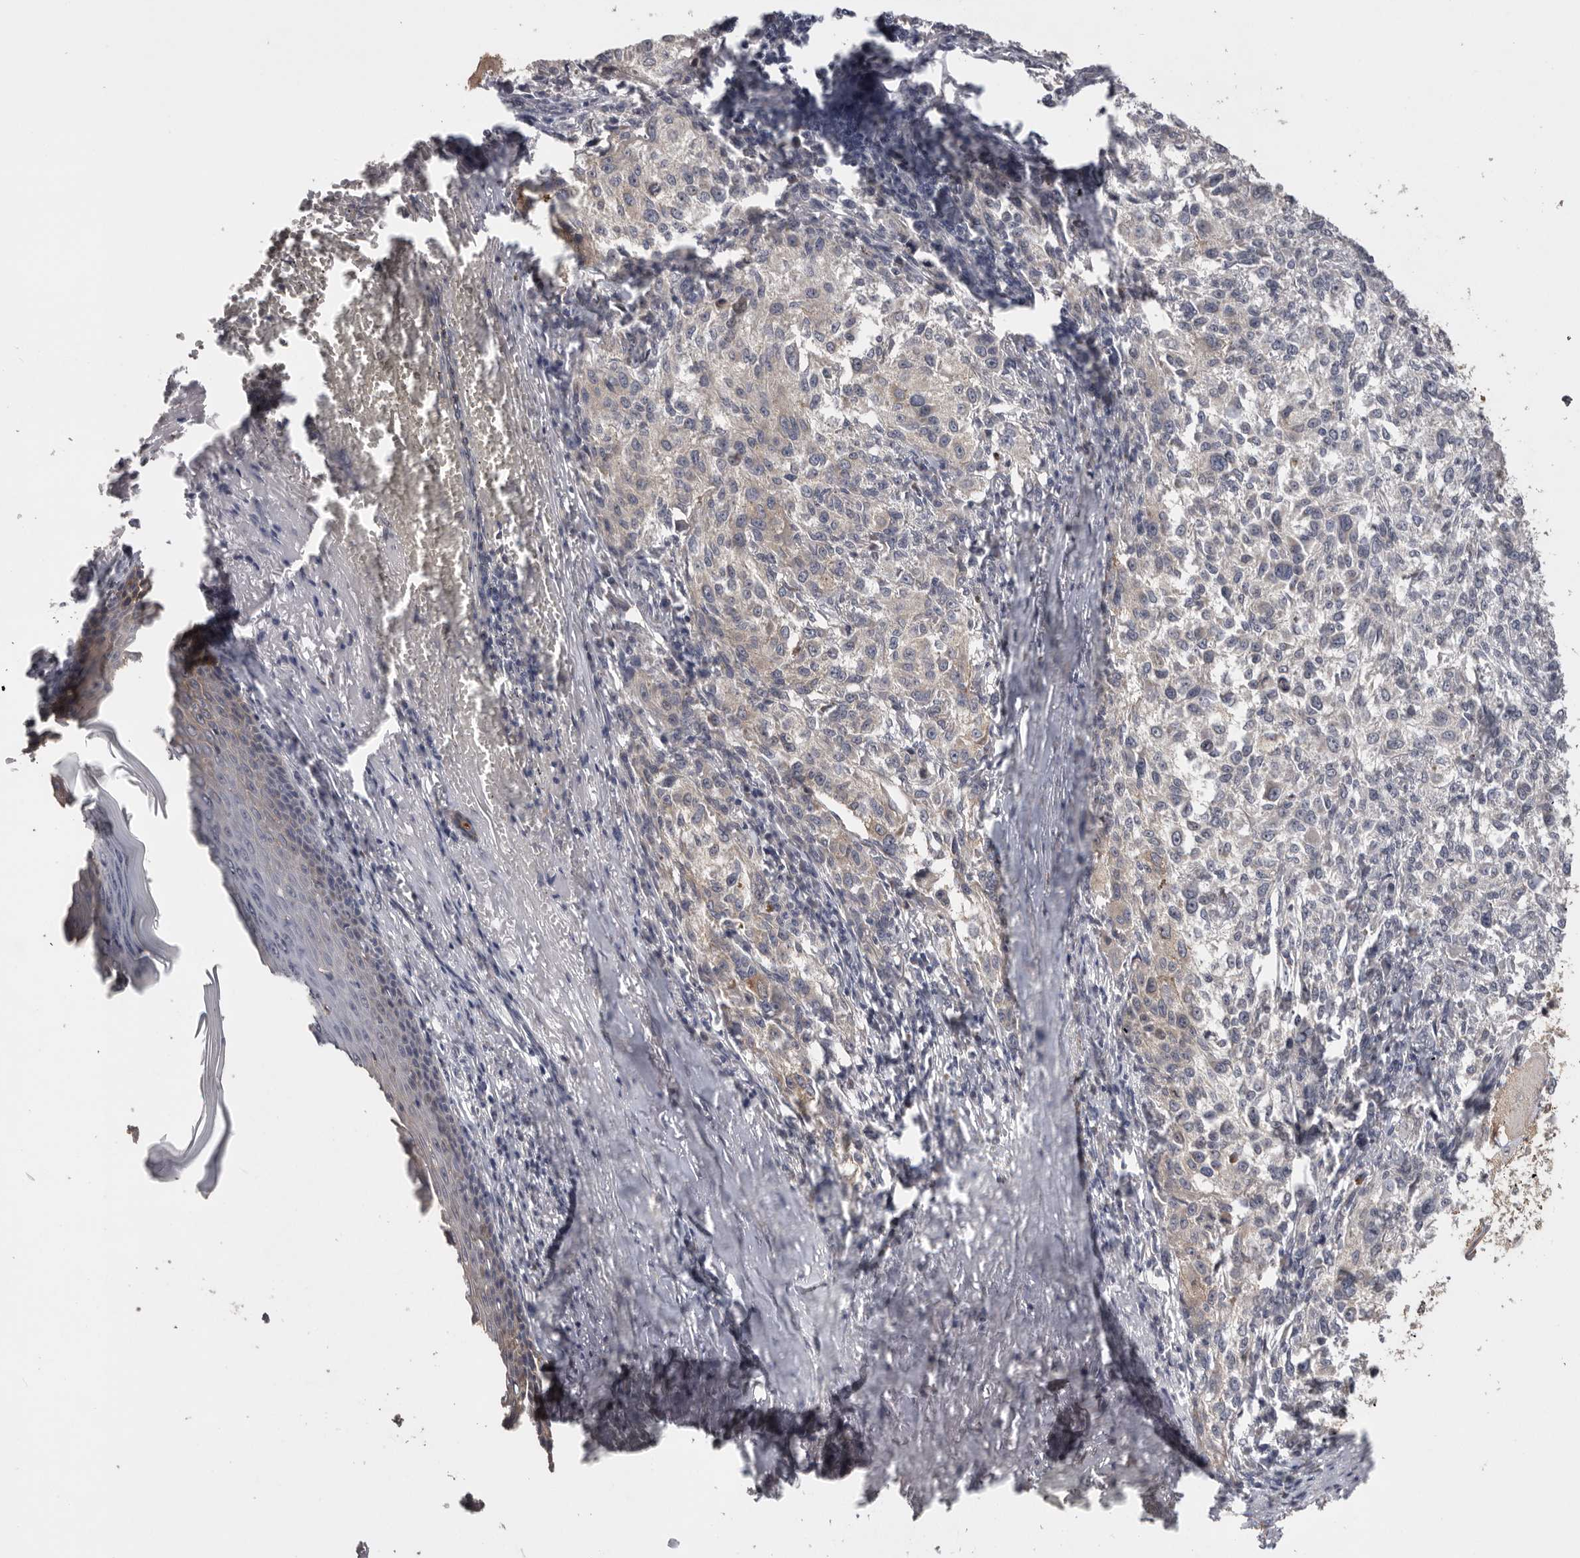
{"staining": {"intensity": "weak", "quantity": "<25%", "location": "cytoplasmic/membranous"}, "tissue": "melanoma", "cell_type": "Tumor cells", "image_type": "cancer", "snomed": [{"axis": "morphology", "description": "Necrosis, NOS"}, {"axis": "morphology", "description": "Malignant melanoma, NOS"}, {"axis": "topography", "description": "Skin"}], "caption": "Tumor cells show no significant positivity in malignant melanoma.", "gene": "BAIAP2", "patient": {"sex": "female", "age": 87}}